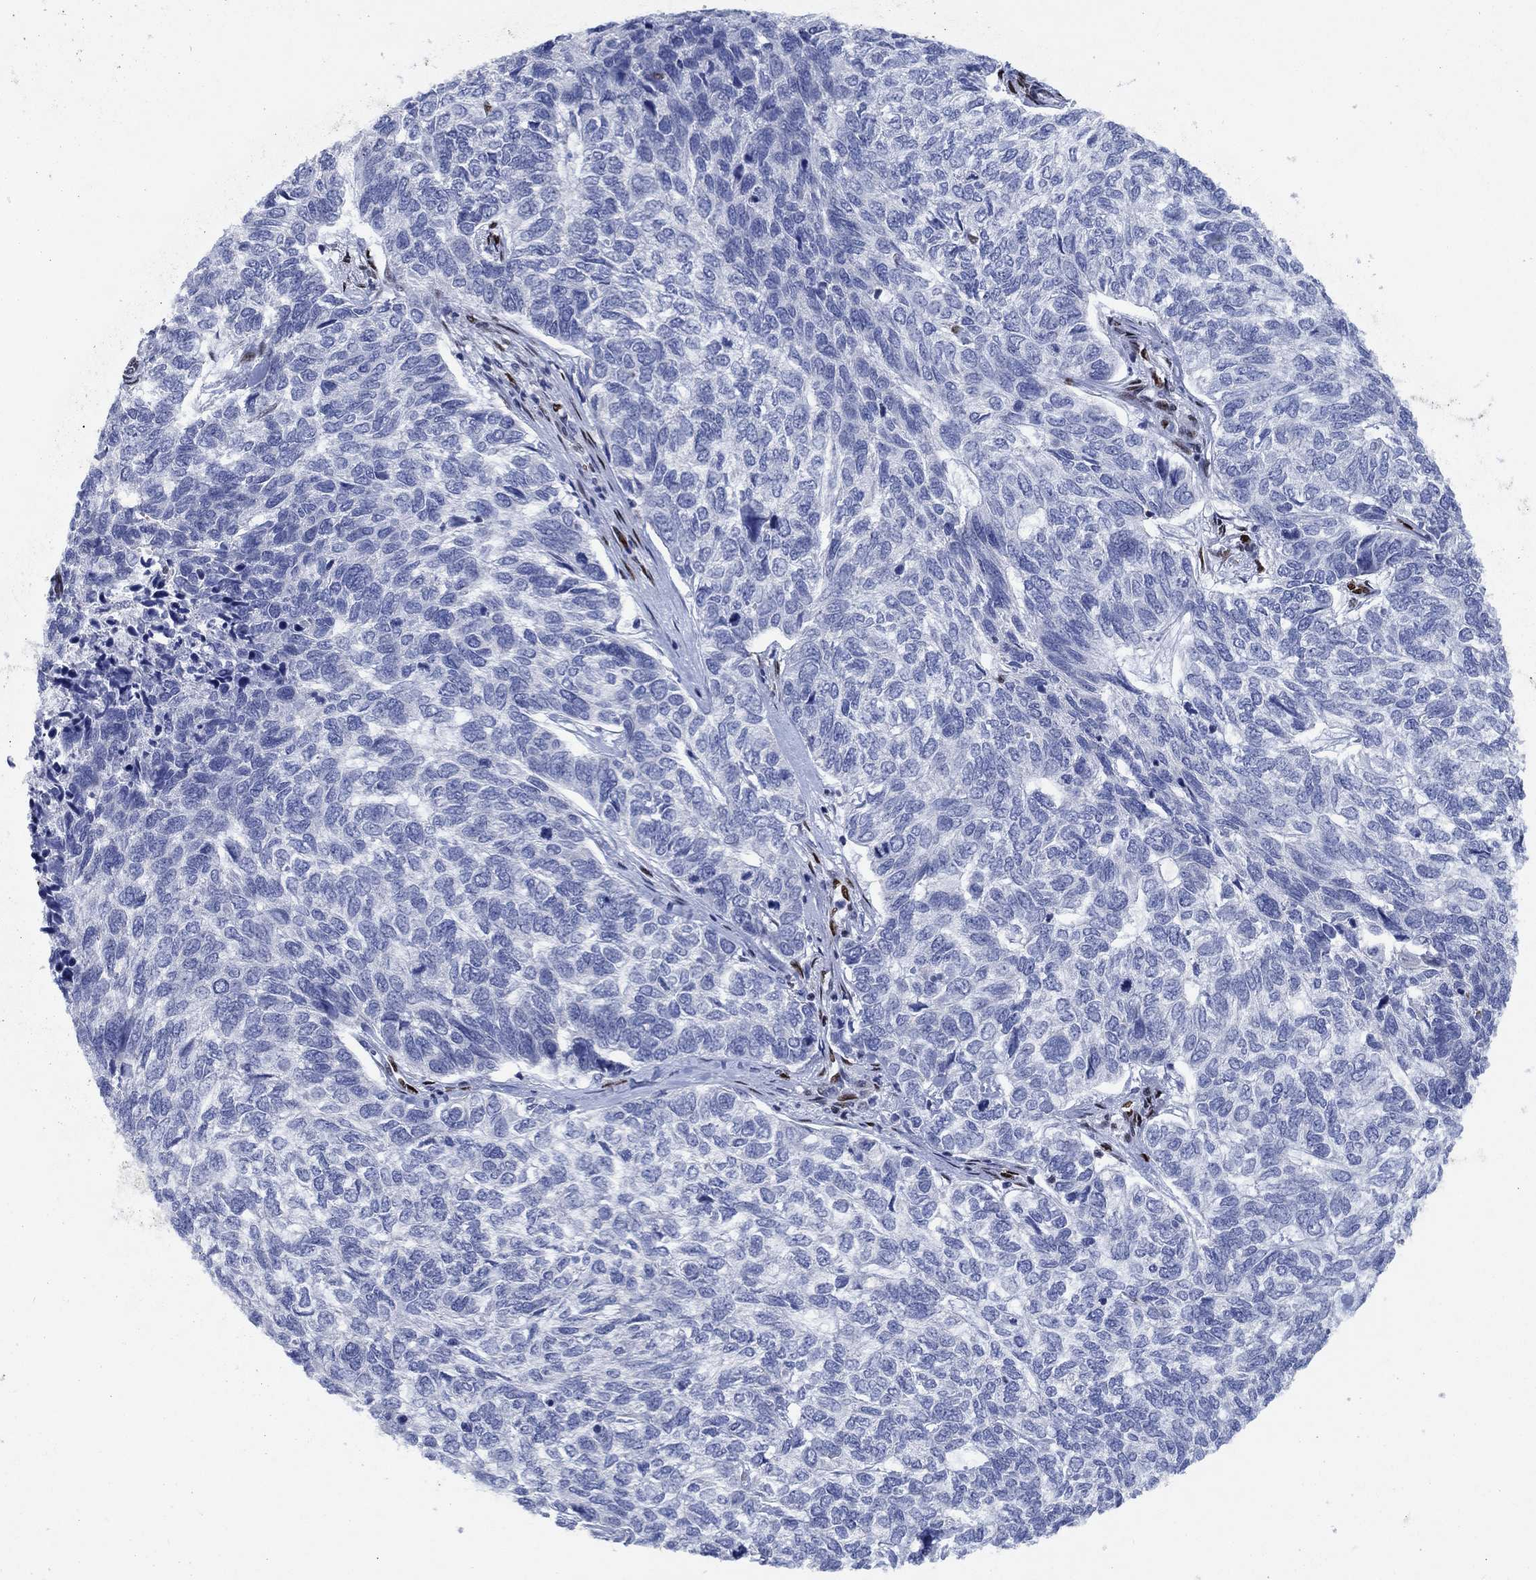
{"staining": {"intensity": "negative", "quantity": "none", "location": "none"}, "tissue": "skin cancer", "cell_type": "Tumor cells", "image_type": "cancer", "snomed": [{"axis": "morphology", "description": "Basal cell carcinoma"}, {"axis": "topography", "description": "Skin"}], "caption": "Image shows no significant protein expression in tumor cells of skin cancer. The staining is performed using DAB brown chromogen with nuclei counter-stained in using hematoxylin.", "gene": "ZEB1", "patient": {"sex": "female", "age": 65}}